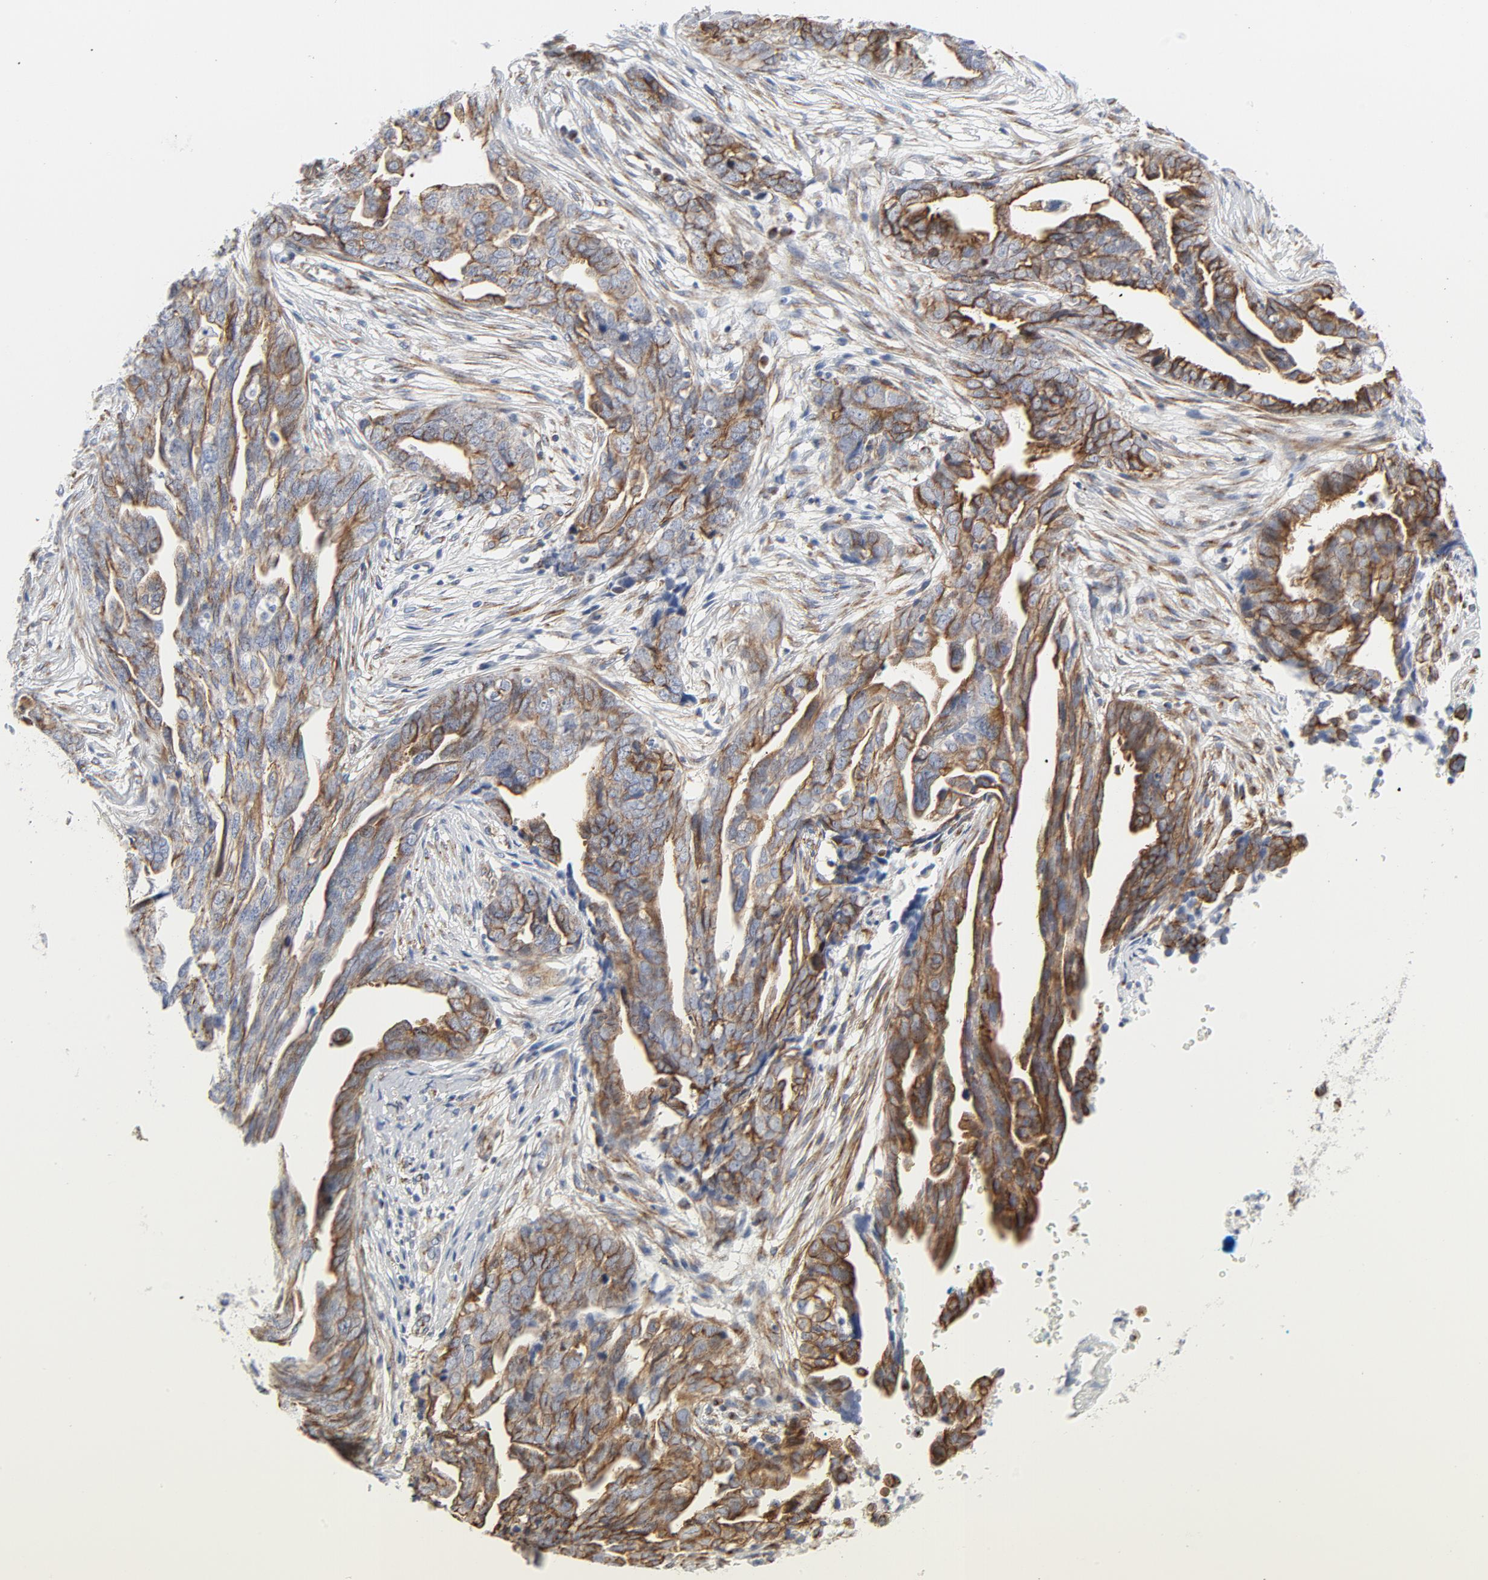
{"staining": {"intensity": "moderate", "quantity": ">75%", "location": "cytoplasmic/membranous"}, "tissue": "ovarian cancer", "cell_type": "Tumor cells", "image_type": "cancer", "snomed": [{"axis": "morphology", "description": "Normal tissue, NOS"}, {"axis": "morphology", "description": "Cystadenocarcinoma, serous, NOS"}, {"axis": "topography", "description": "Fallopian tube"}, {"axis": "topography", "description": "Ovary"}], "caption": "The photomicrograph shows a brown stain indicating the presence of a protein in the cytoplasmic/membranous of tumor cells in serous cystadenocarcinoma (ovarian). The protein of interest is stained brown, and the nuclei are stained in blue (DAB IHC with brightfield microscopy, high magnification).", "gene": "TUBB1", "patient": {"sex": "female", "age": 56}}